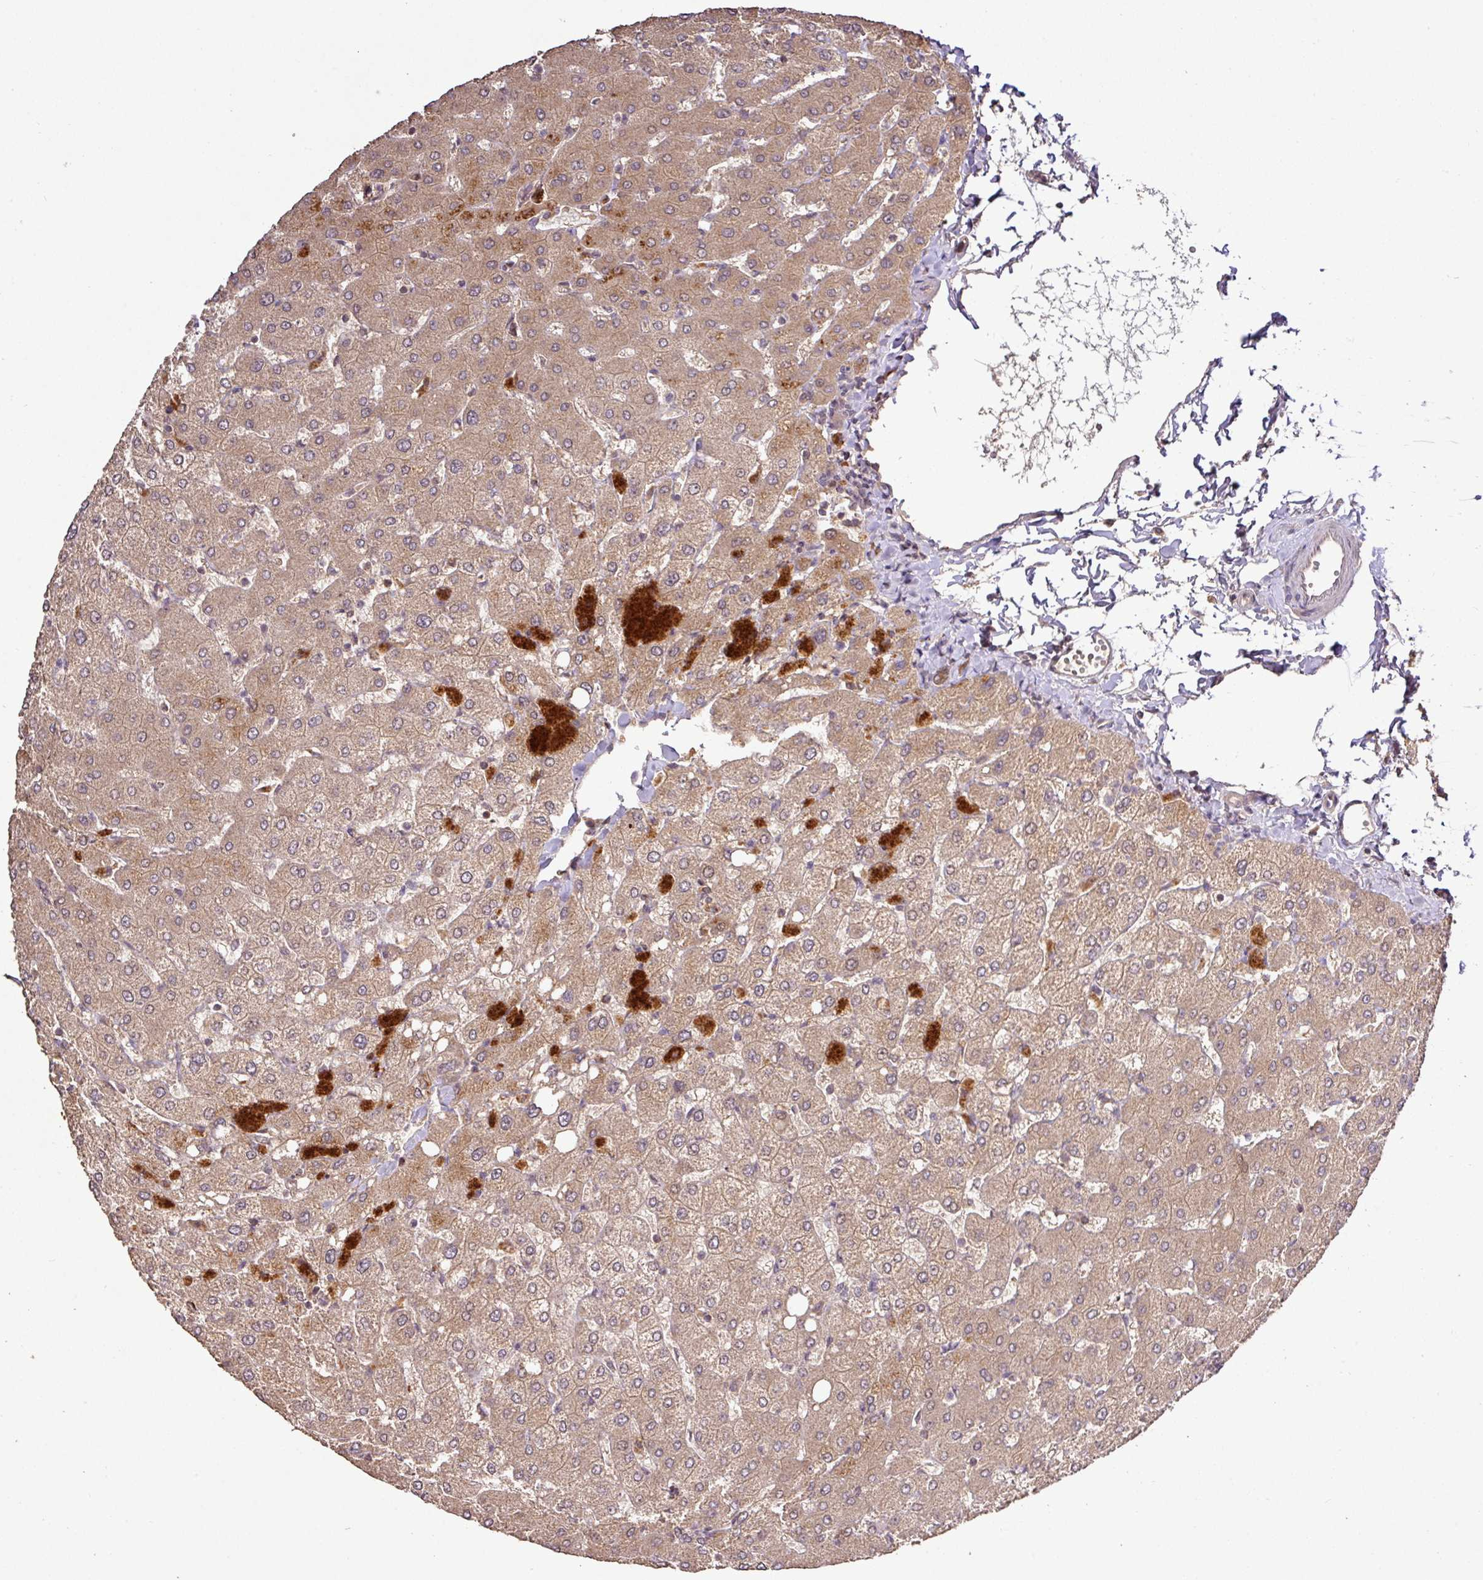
{"staining": {"intensity": "negative", "quantity": "none", "location": "none"}, "tissue": "liver", "cell_type": "Cholangiocytes", "image_type": "normal", "snomed": [{"axis": "morphology", "description": "Normal tissue, NOS"}, {"axis": "topography", "description": "Liver"}], "caption": "The micrograph reveals no staining of cholangiocytes in unremarkable liver. (DAB immunohistochemistry visualized using brightfield microscopy, high magnification).", "gene": "FAIM", "patient": {"sex": "female", "age": 54}}